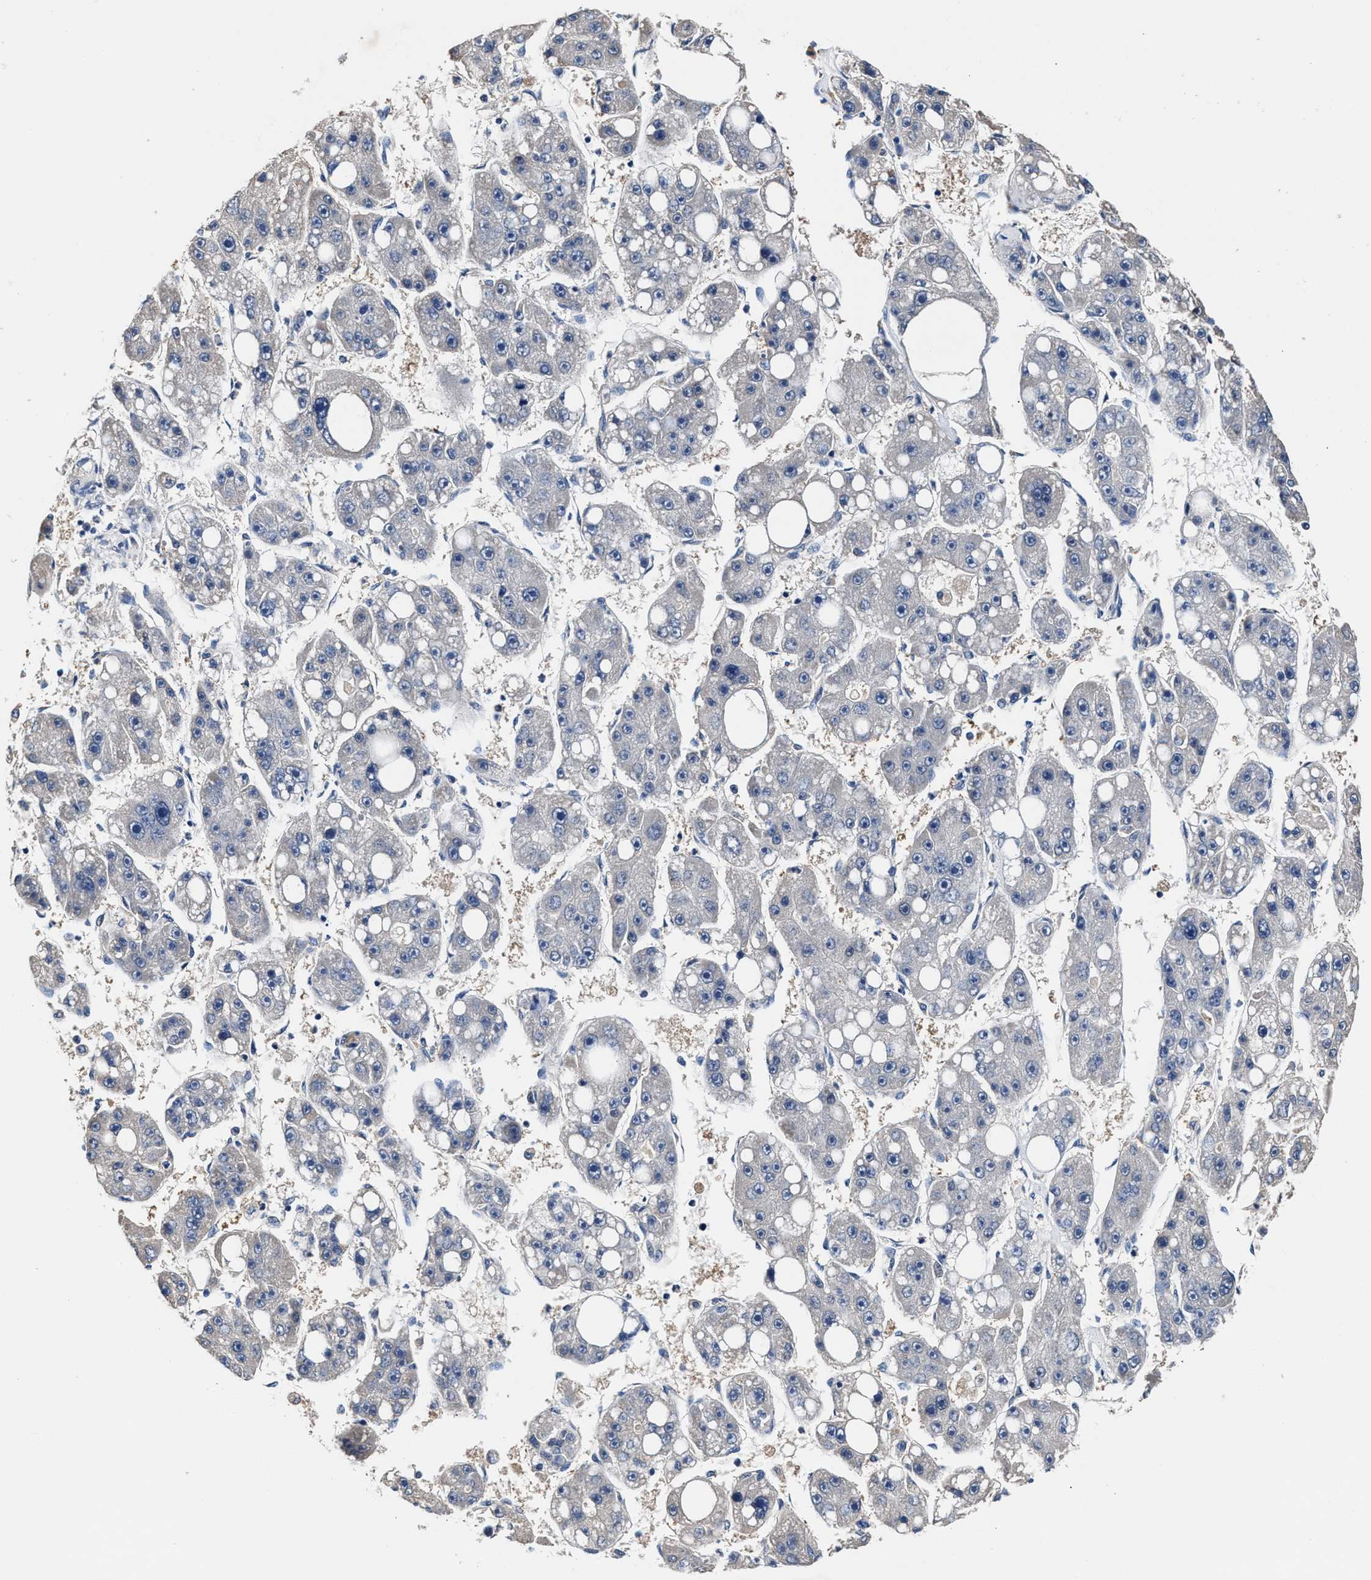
{"staining": {"intensity": "negative", "quantity": "none", "location": "none"}, "tissue": "liver cancer", "cell_type": "Tumor cells", "image_type": "cancer", "snomed": [{"axis": "morphology", "description": "Carcinoma, Hepatocellular, NOS"}, {"axis": "topography", "description": "Liver"}], "caption": "There is no significant positivity in tumor cells of hepatocellular carcinoma (liver).", "gene": "GSTM1", "patient": {"sex": "female", "age": 61}}